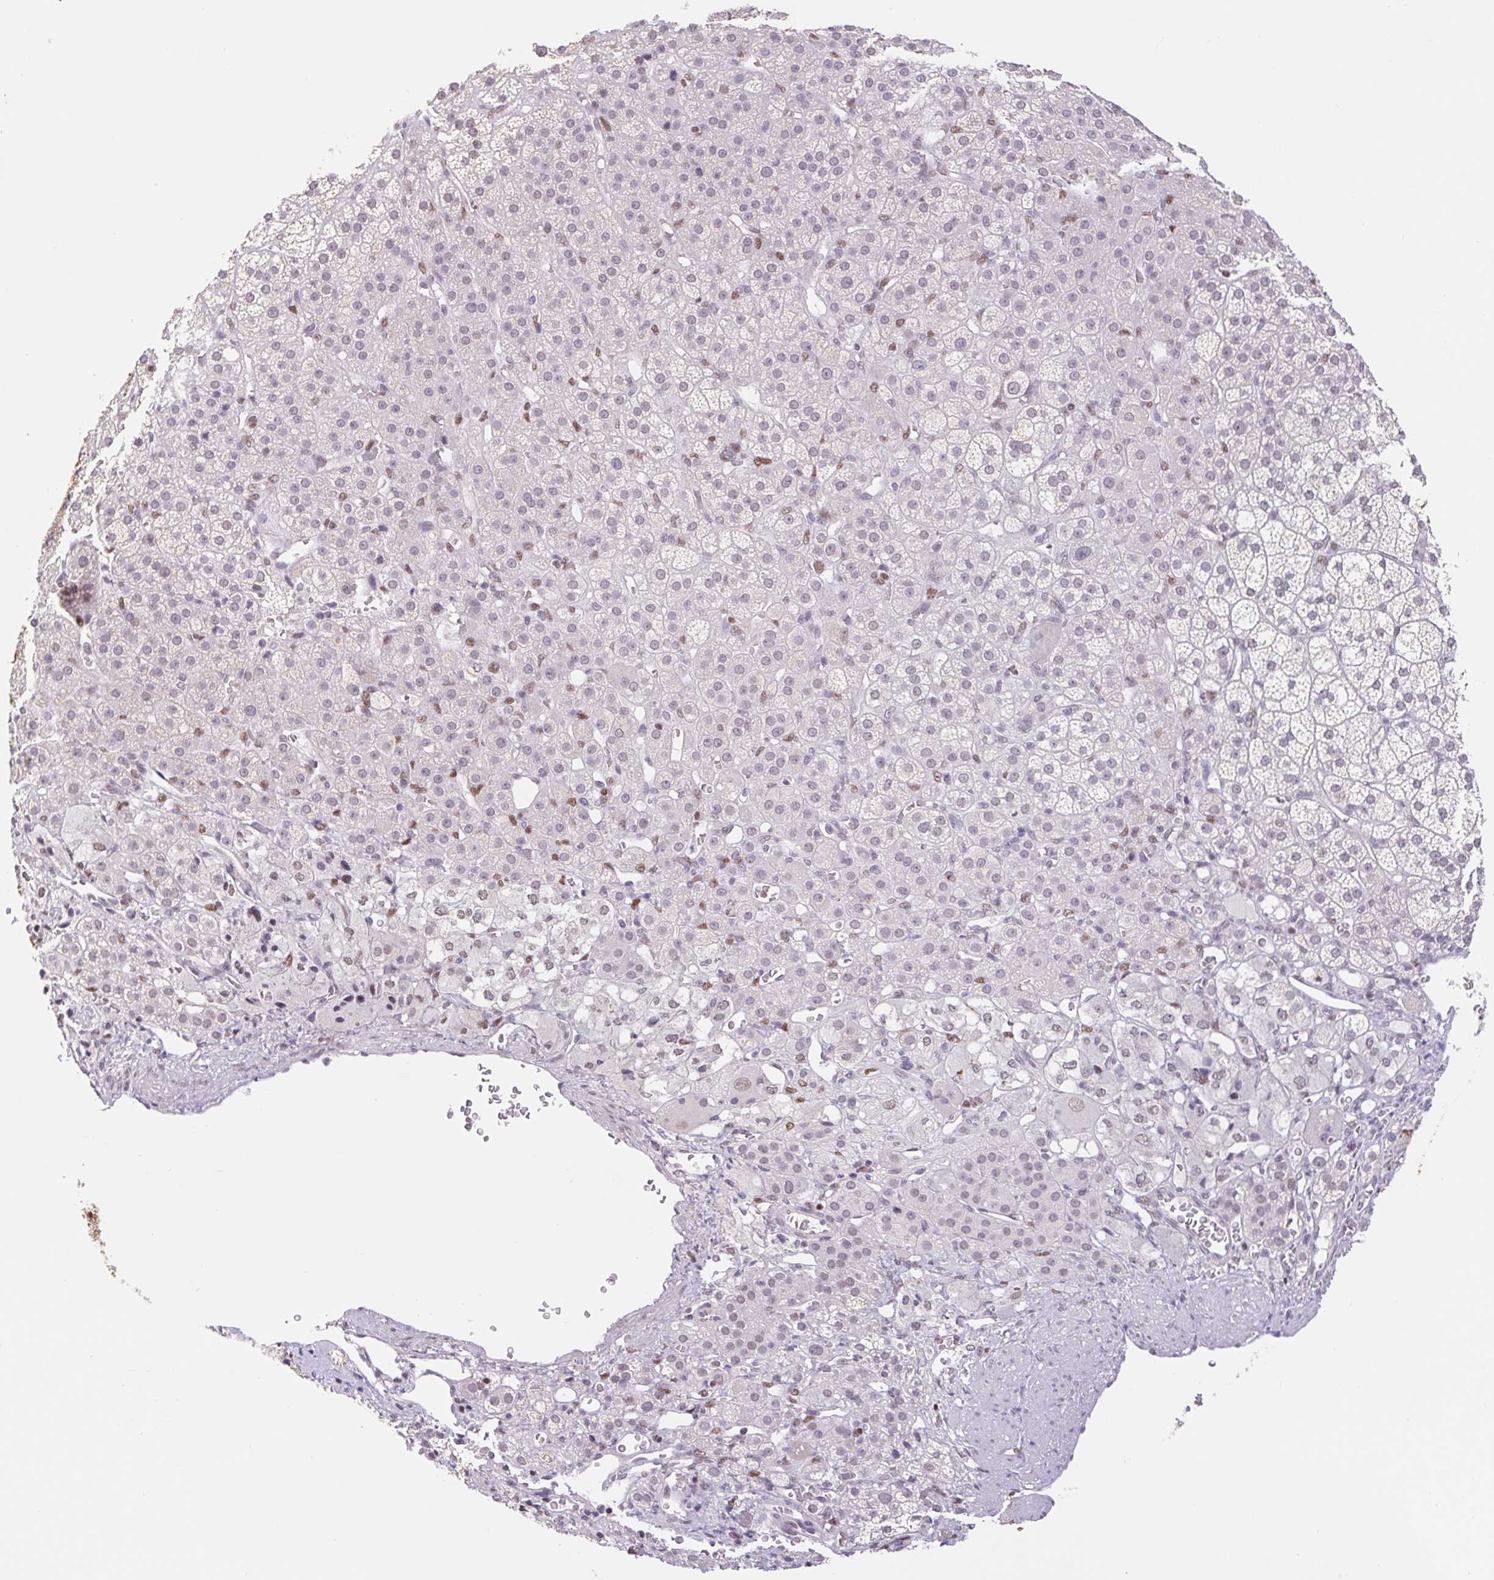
{"staining": {"intensity": "weak", "quantity": "25%-75%", "location": "nuclear"}, "tissue": "adrenal gland", "cell_type": "Glandular cells", "image_type": "normal", "snomed": [{"axis": "morphology", "description": "Normal tissue, NOS"}, {"axis": "topography", "description": "Adrenal gland"}], "caption": "Immunohistochemistry image of normal adrenal gland stained for a protein (brown), which displays low levels of weak nuclear positivity in approximately 25%-75% of glandular cells.", "gene": "TRERF1", "patient": {"sex": "female", "age": 60}}